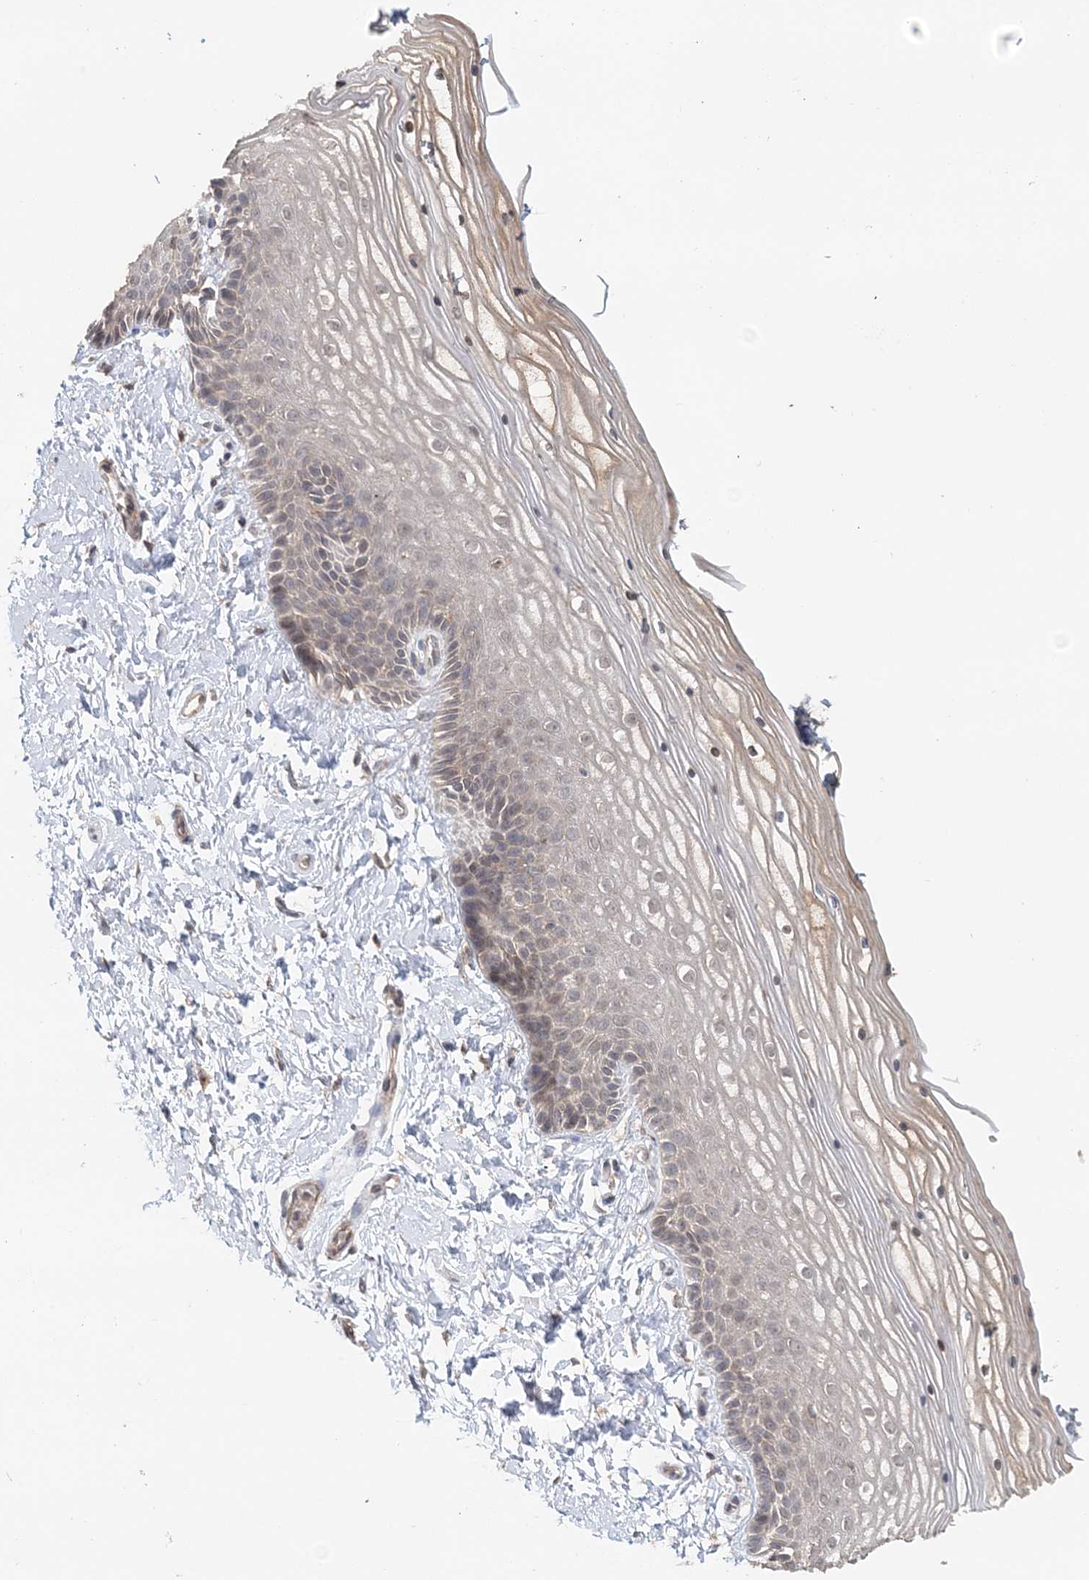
{"staining": {"intensity": "weak", "quantity": ">75%", "location": "cytoplasmic/membranous,nuclear"}, "tissue": "vagina", "cell_type": "Squamous epithelial cells", "image_type": "normal", "snomed": [{"axis": "morphology", "description": "Normal tissue, NOS"}, {"axis": "topography", "description": "Vagina"}, {"axis": "topography", "description": "Cervix"}], "caption": "Protein analysis of unremarkable vagina displays weak cytoplasmic/membranous,nuclear positivity in about >75% of squamous epithelial cells. The protein of interest is shown in brown color, while the nuclei are stained blue.", "gene": "FBXO38", "patient": {"sex": "female", "age": 40}}